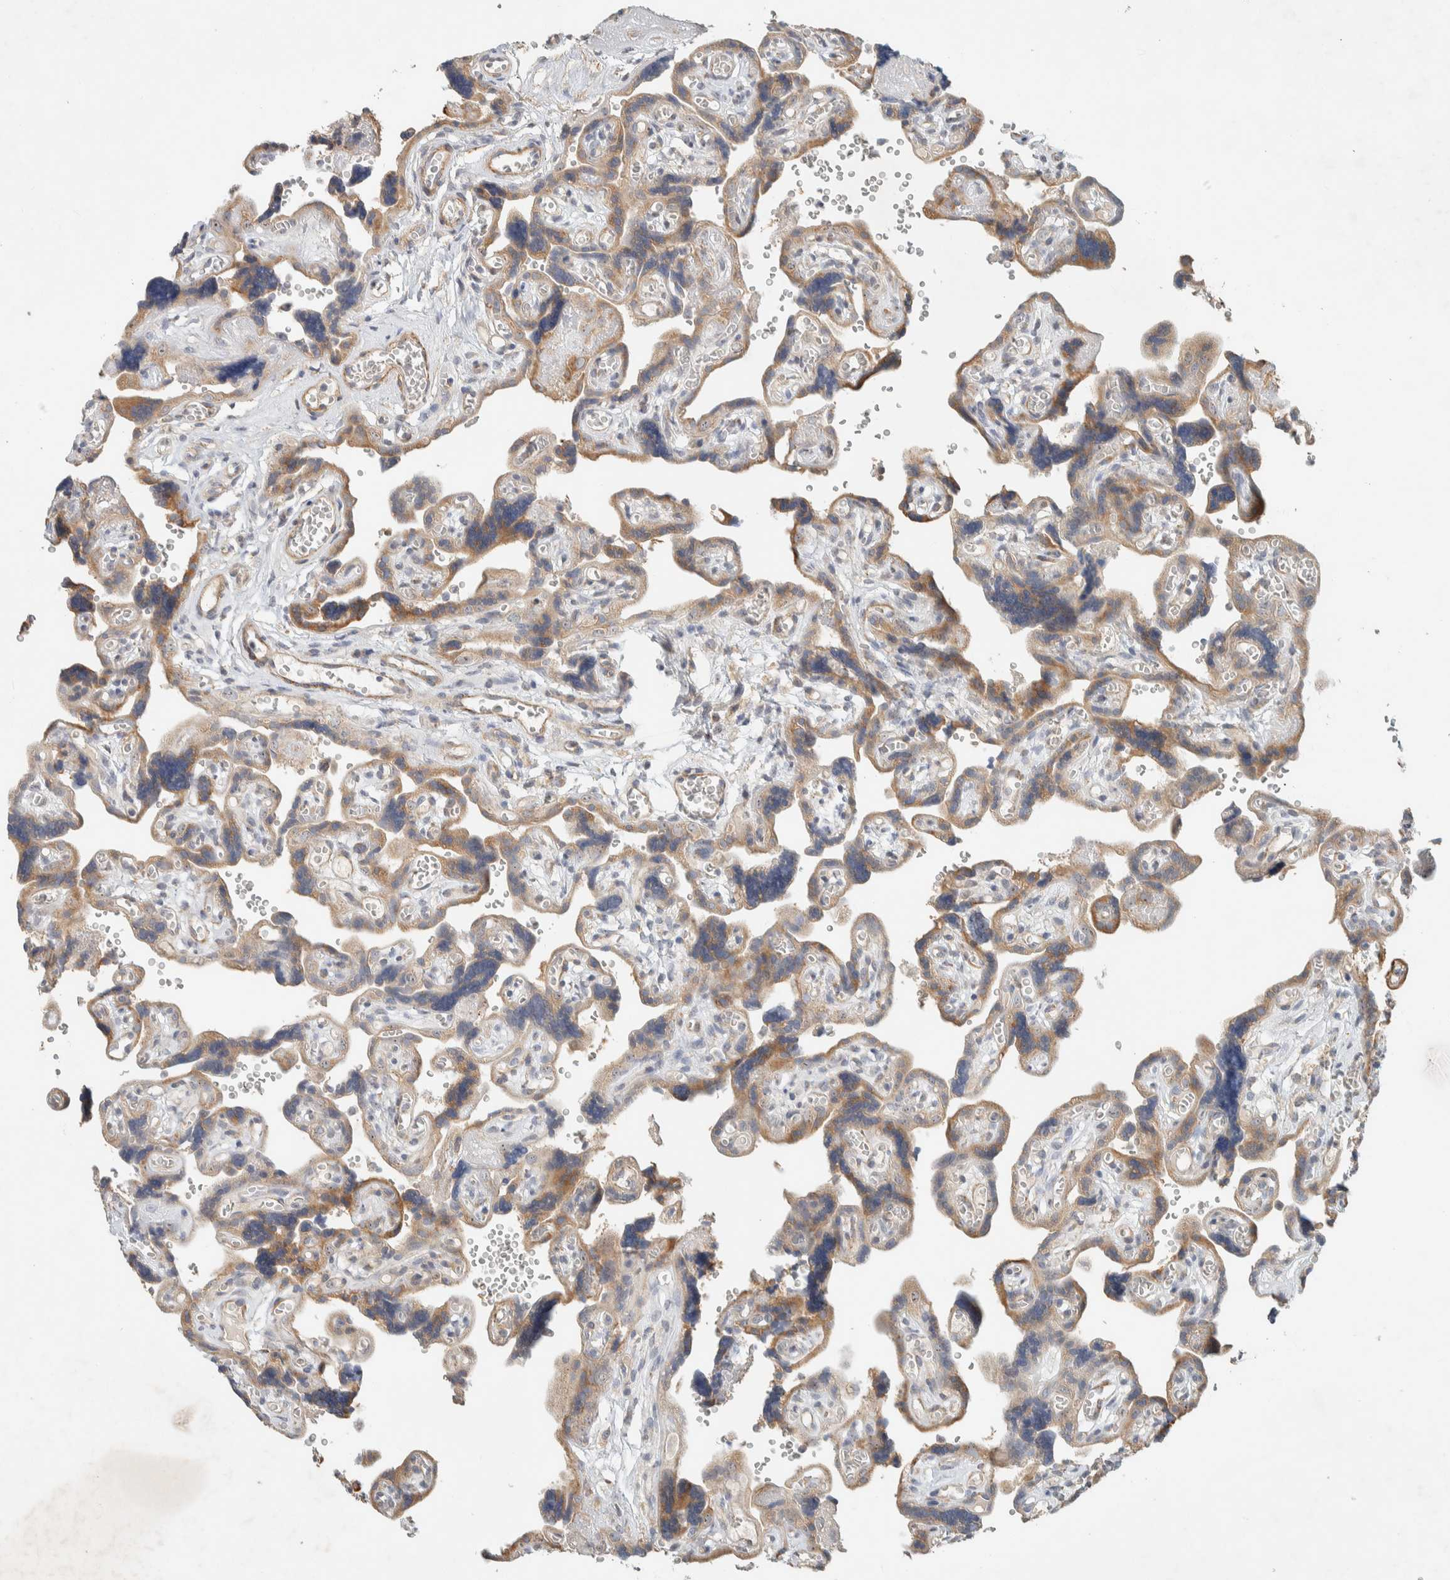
{"staining": {"intensity": "moderate", "quantity": ">75%", "location": "cytoplasmic/membranous"}, "tissue": "placenta", "cell_type": "Trophoblastic cells", "image_type": "normal", "snomed": [{"axis": "morphology", "description": "Normal tissue, NOS"}, {"axis": "topography", "description": "Placenta"}], "caption": "A medium amount of moderate cytoplasmic/membranous positivity is seen in about >75% of trophoblastic cells in unremarkable placenta. Nuclei are stained in blue.", "gene": "KLHL40", "patient": {"sex": "female", "age": 30}}